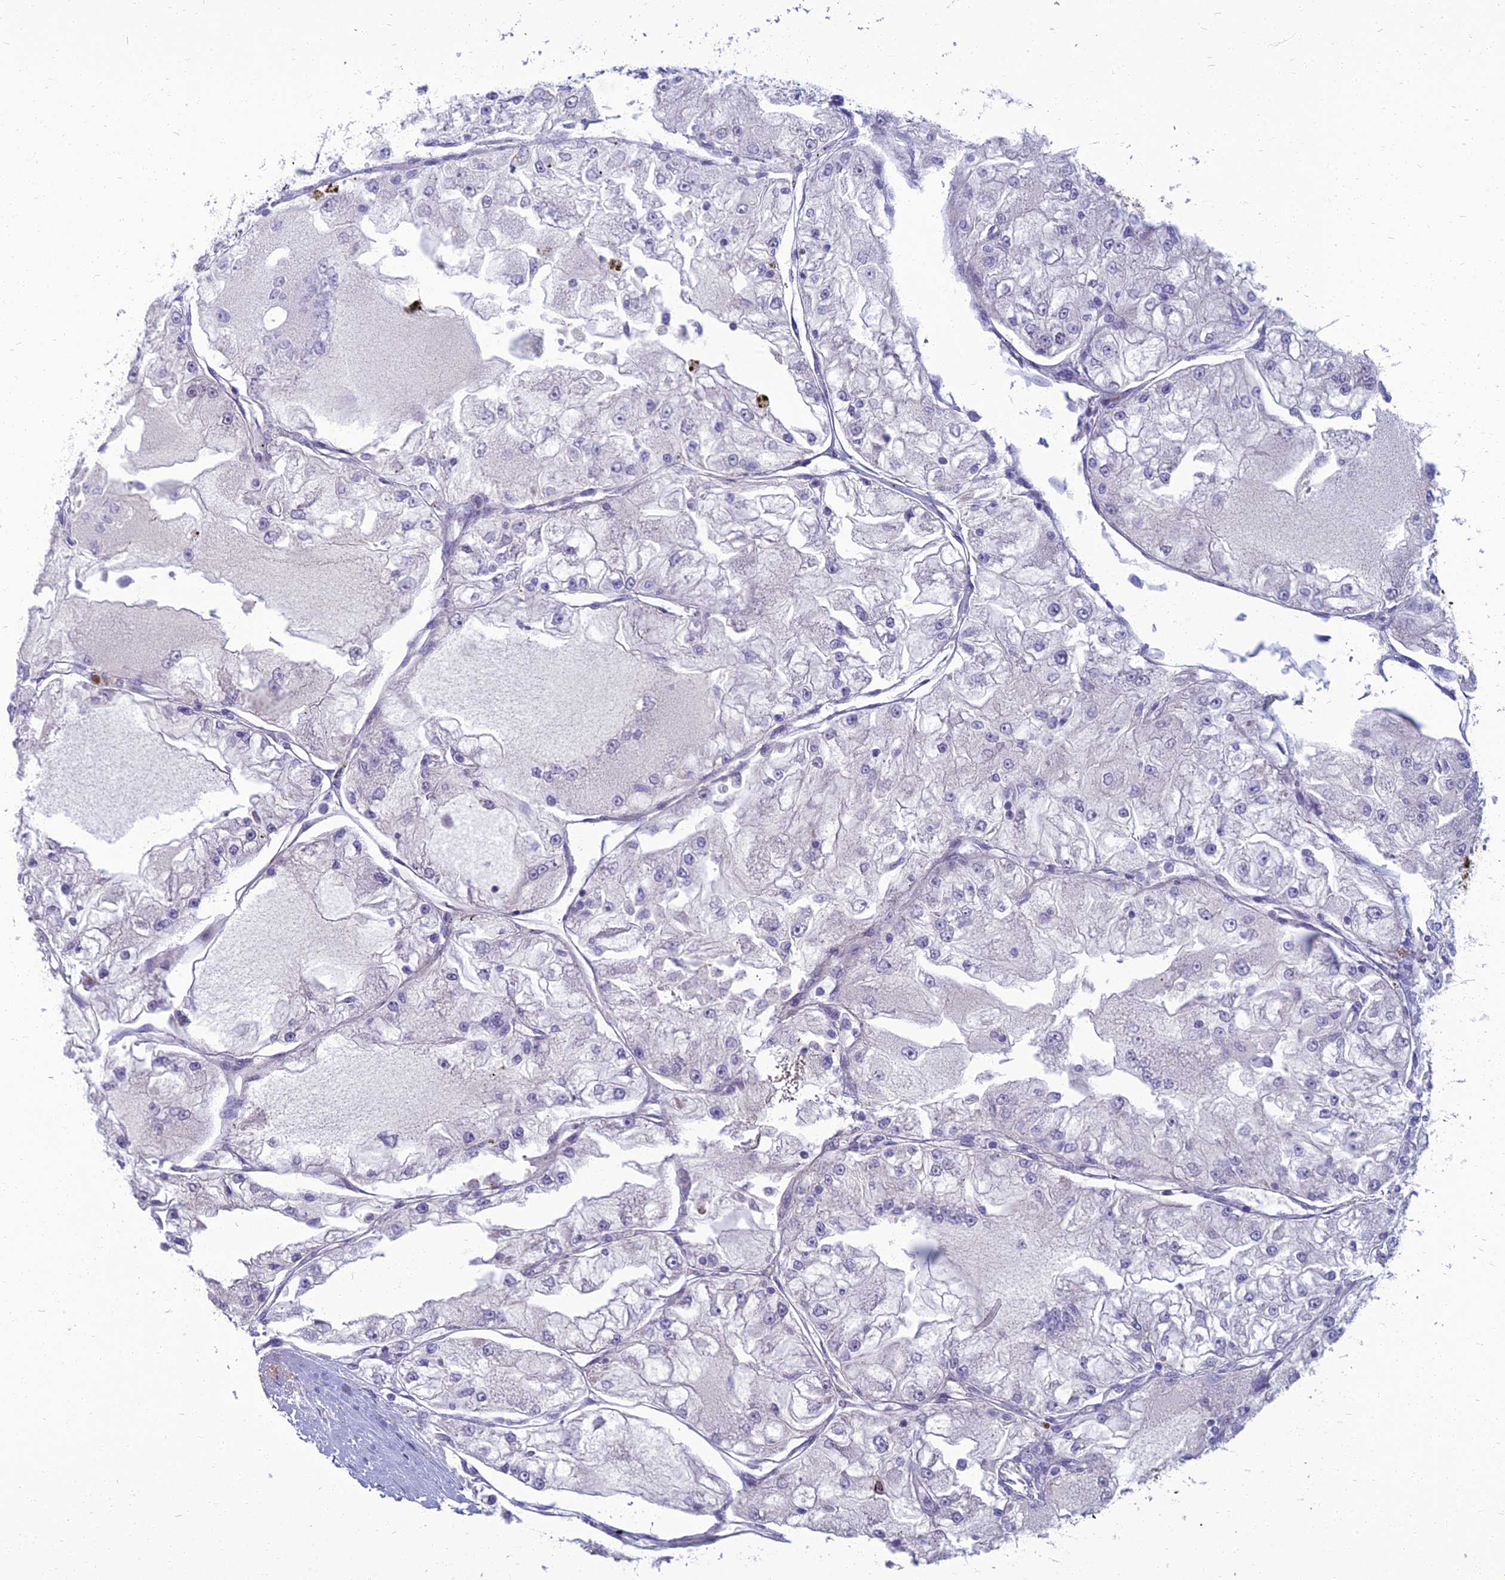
{"staining": {"intensity": "negative", "quantity": "none", "location": "none"}, "tissue": "renal cancer", "cell_type": "Tumor cells", "image_type": "cancer", "snomed": [{"axis": "morphology", "description": "Adenocarcinoma, NOS"}, {"axis": "topography", "description": "Kidney"}], "caption": "Immunohistochemical staining of renal cancer displays no significant positivity in tumor cells.", "gene": "SPTLC3", "patient": {"sex": "female", "age": 72}}